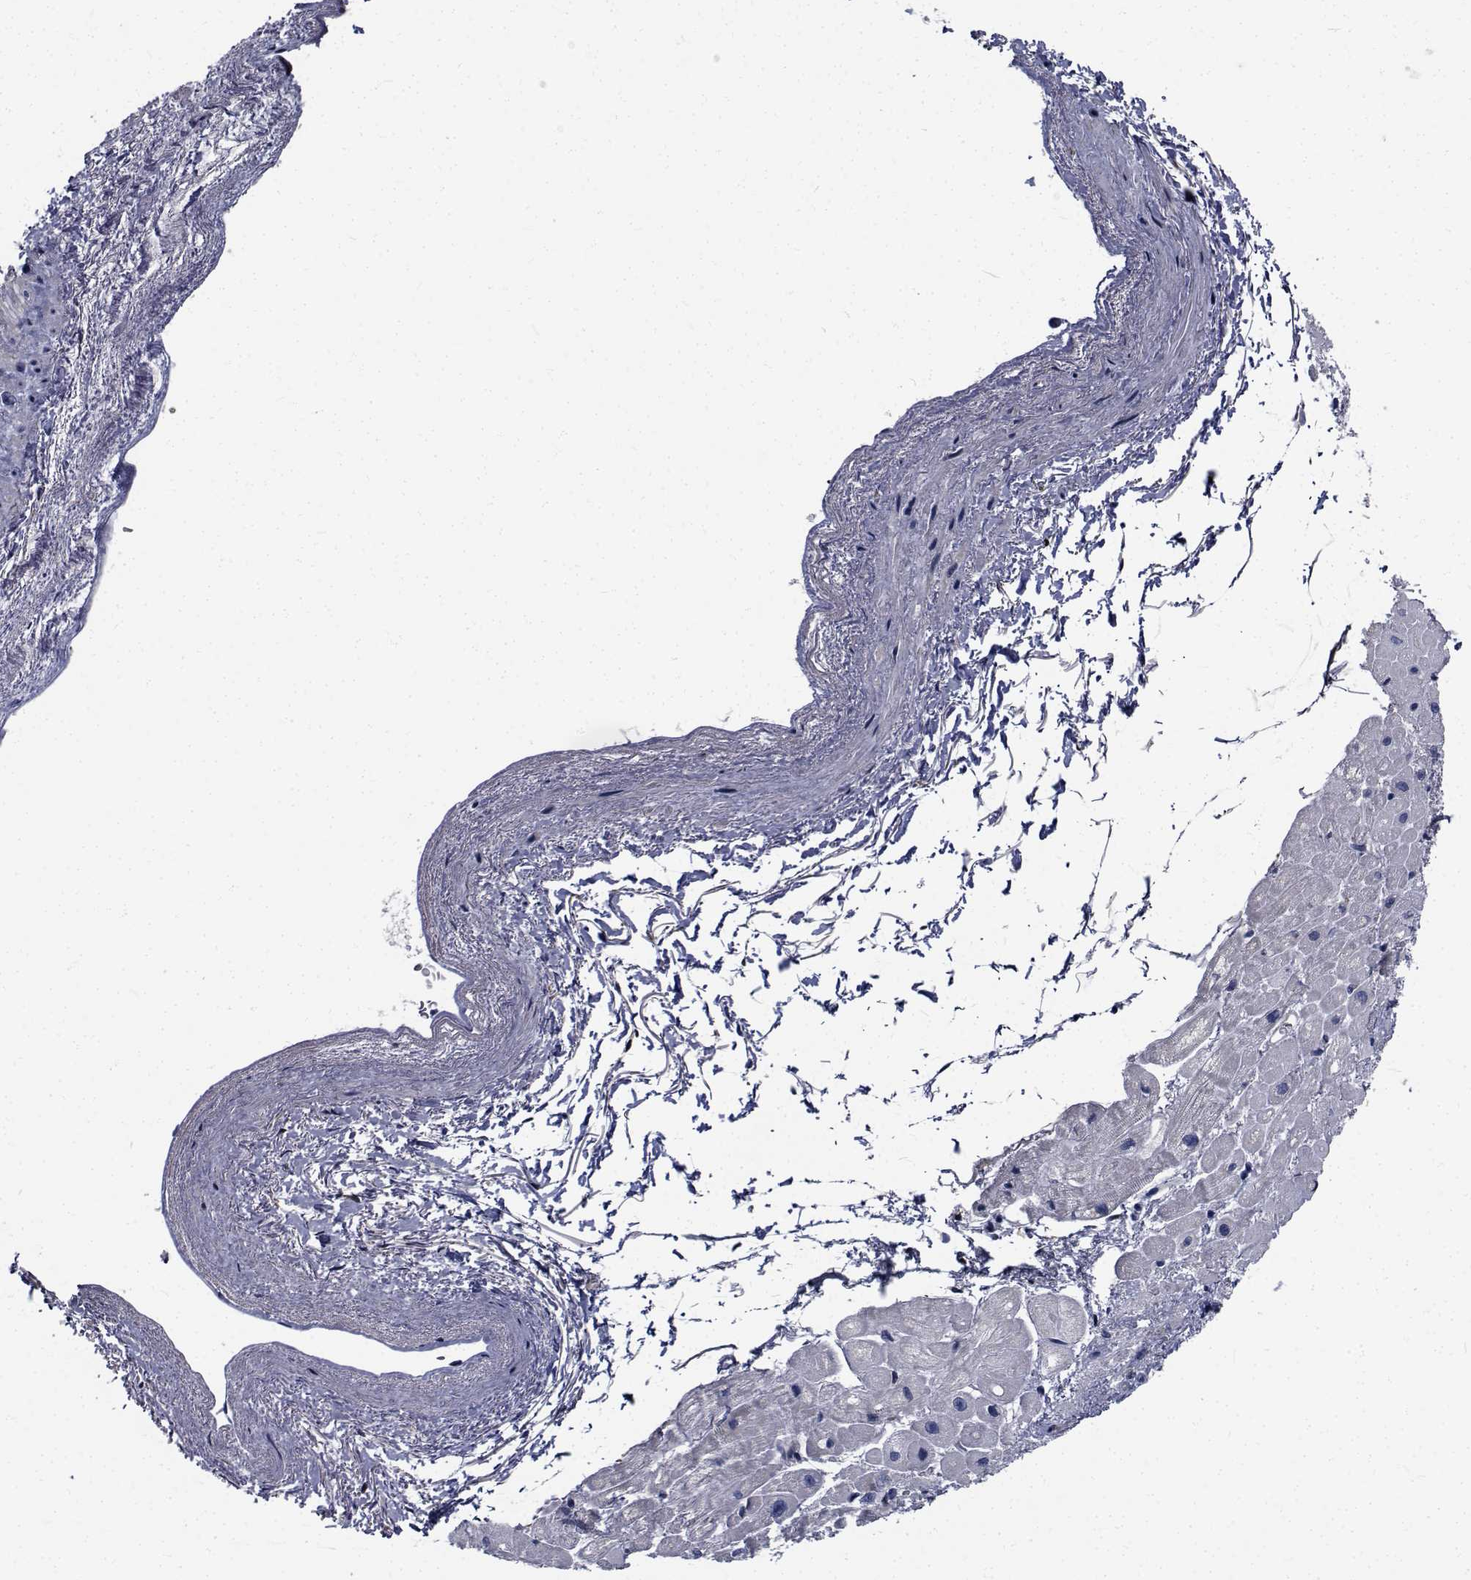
{"staining": {"intensity": "negative", "quantity": "none", "location": "none"}, "tissue": "heart muscle", "cell_type": "Cardiomyocytes", "image_type": "normal", "snomed": [{"axis": "morphology", "description": "Normal tissue, NOS"}, {"axis": "topography", "description": "Heart"}], "caption": "High power microscopy histopathology image of an immunohistochemistry (IHC) micrograph of benign heart muscle, revealing no significant positivity in cardiomyocytes.", "gene": "TTBK1", "patient": {"sex": "male", "age": 62}}